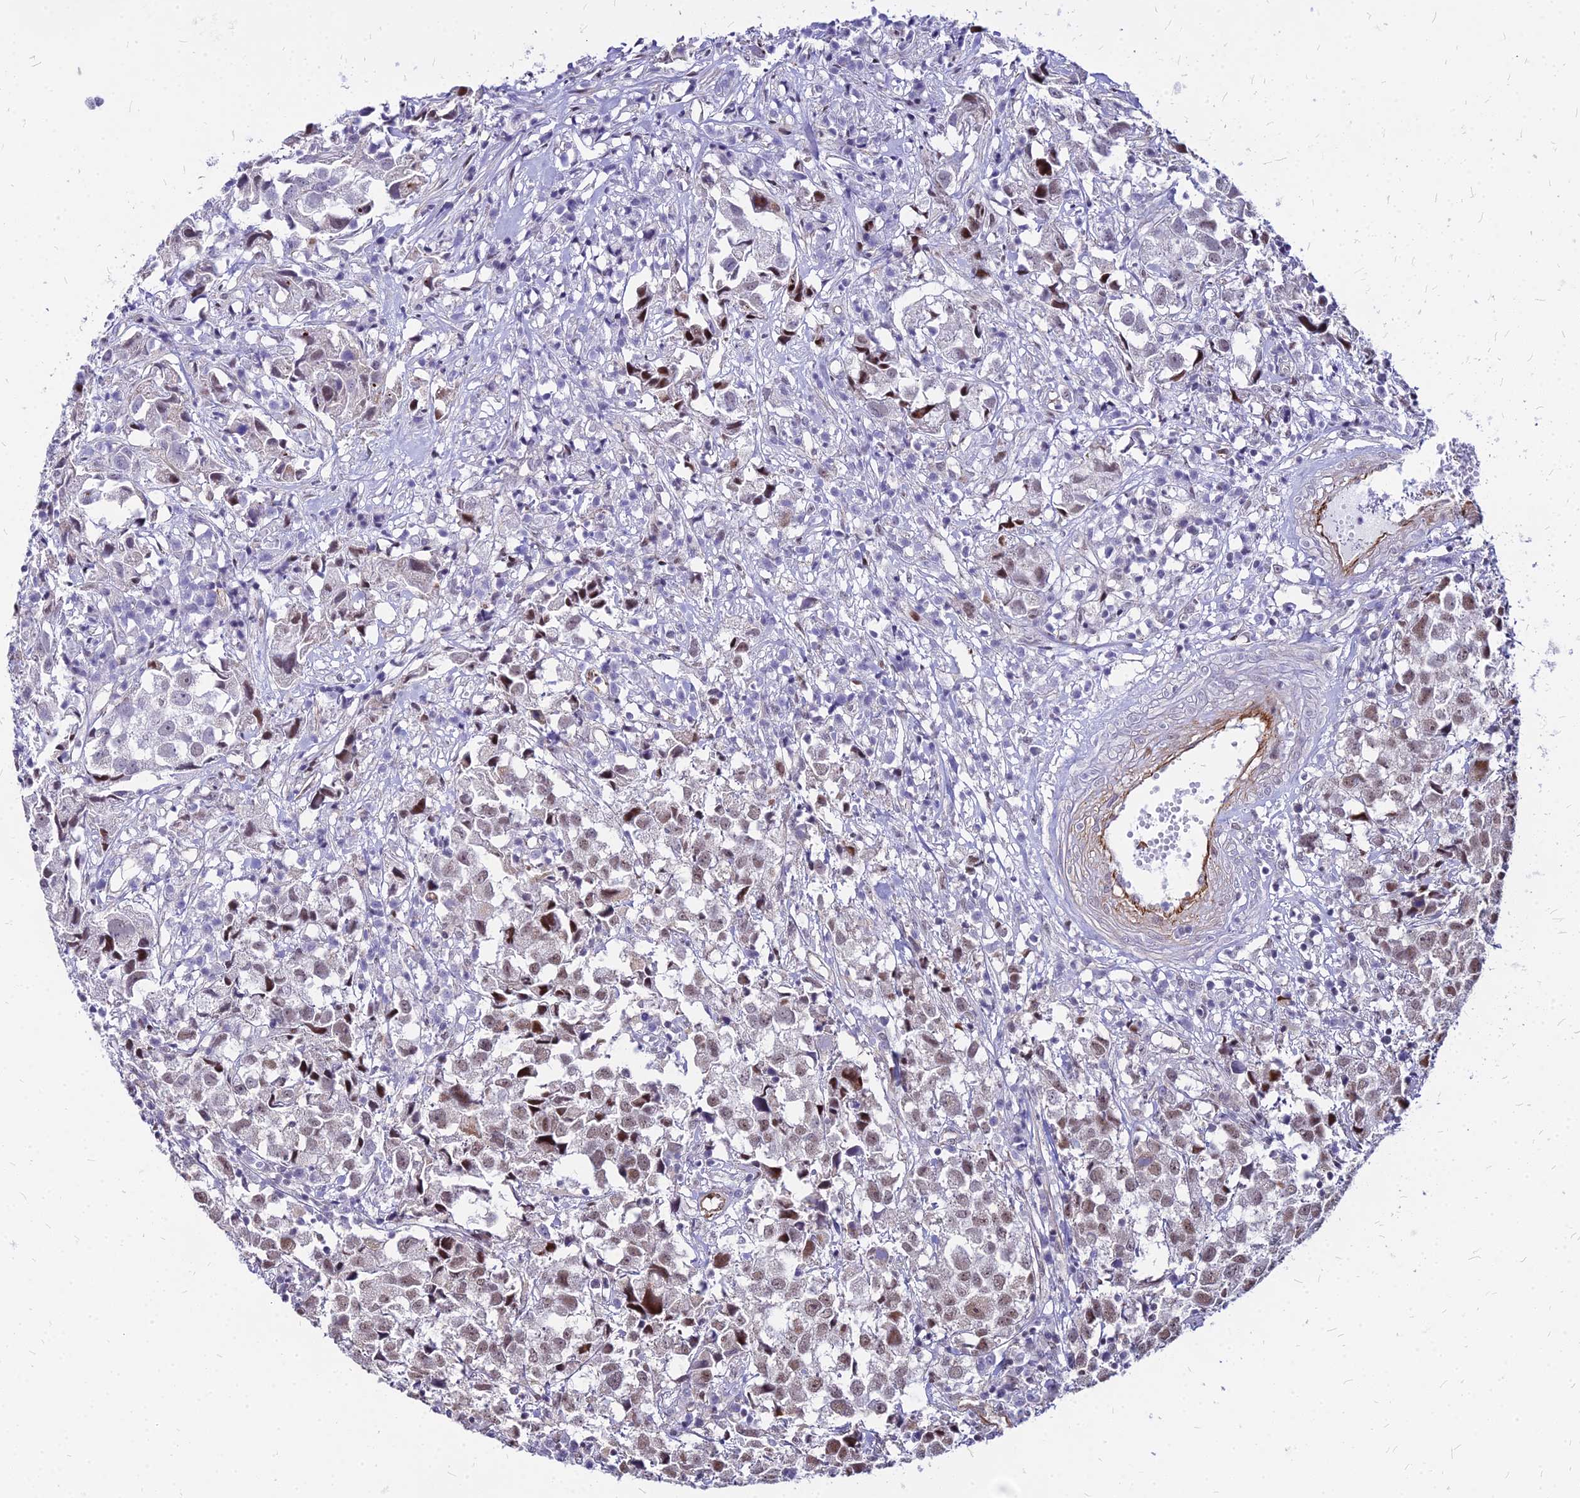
{"staining": {"intensity": "moderate", "quantity": "<25%", "location": "nuclear"}, "tissue": "urothelial cancer", "cell_type": "Tumor cells", "image_type": "cancer", "snomed": [{"axis": "morphology", "description": "Urothelial carcinoma, High grade"}, {"axis": "topography", "description": "Urinary bladder"}], "caption": "Urothelial cancer was stained to show a protein in brown. There is low levels of moderate nuclear positivity in approximately <25% of tumor cells.", "gene": "FDX2", "patient": {"sex": "female", "age": 75}}